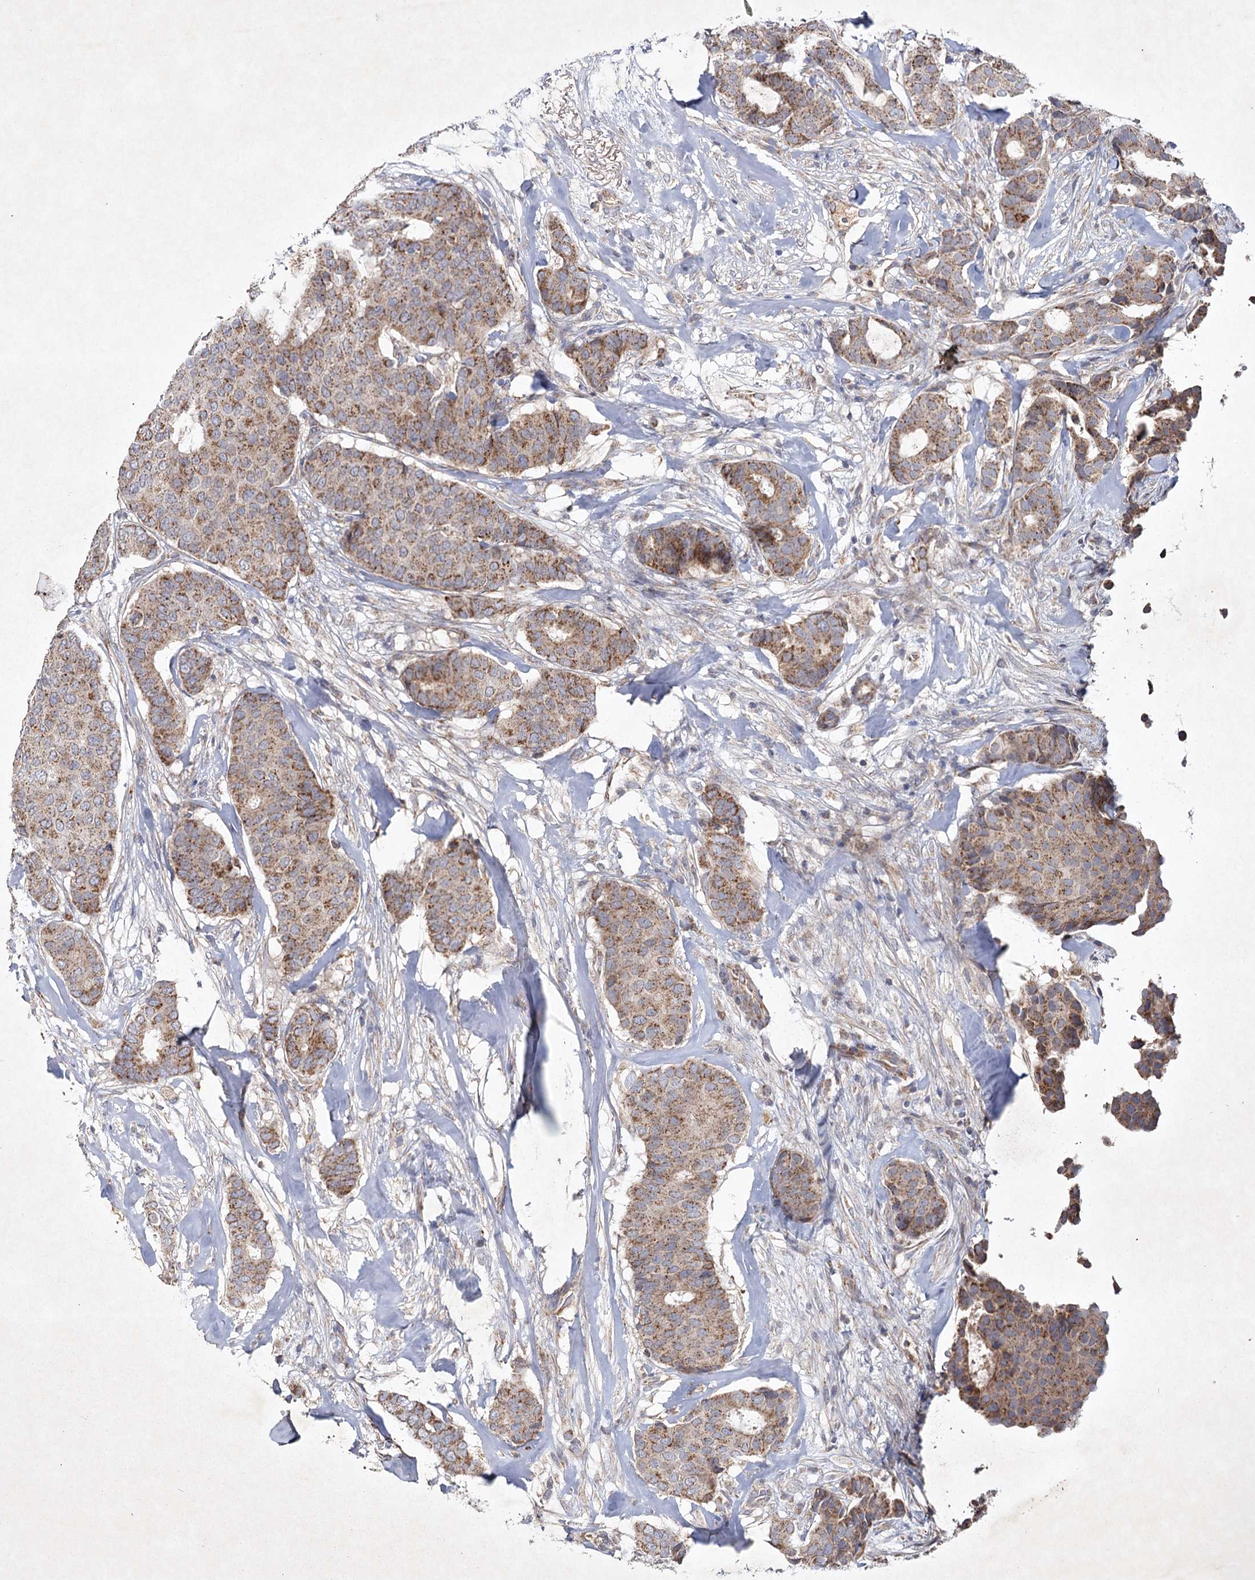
{"staining": {"intensity": "moderate", "quantity": ">75%", "location": "cytoplasmic/membranous"}, "tissue": "breast cancer", "cell_type": "Tumor cells", "image_type": "cancer", "snomed": [{"axis": "morphology", "description": "Duct carcinoma"}, {"axis": "topography", "description": "Breast"}], "caption": "Immunohistochemical staining of human breast invasive ductal carcinoma shows moderate cytoplasmic/membranous protein positivity in about >75% of tumor cells. The staining was performed using DAB (3,3'-diaminobenzidine) to visualize the protein expression in brown, while the nuclei were stained in blue with hematoxylin (Magnification: 20x).", "gene": "MRPL44", "patient": {"sex": "female", "age": 75}}